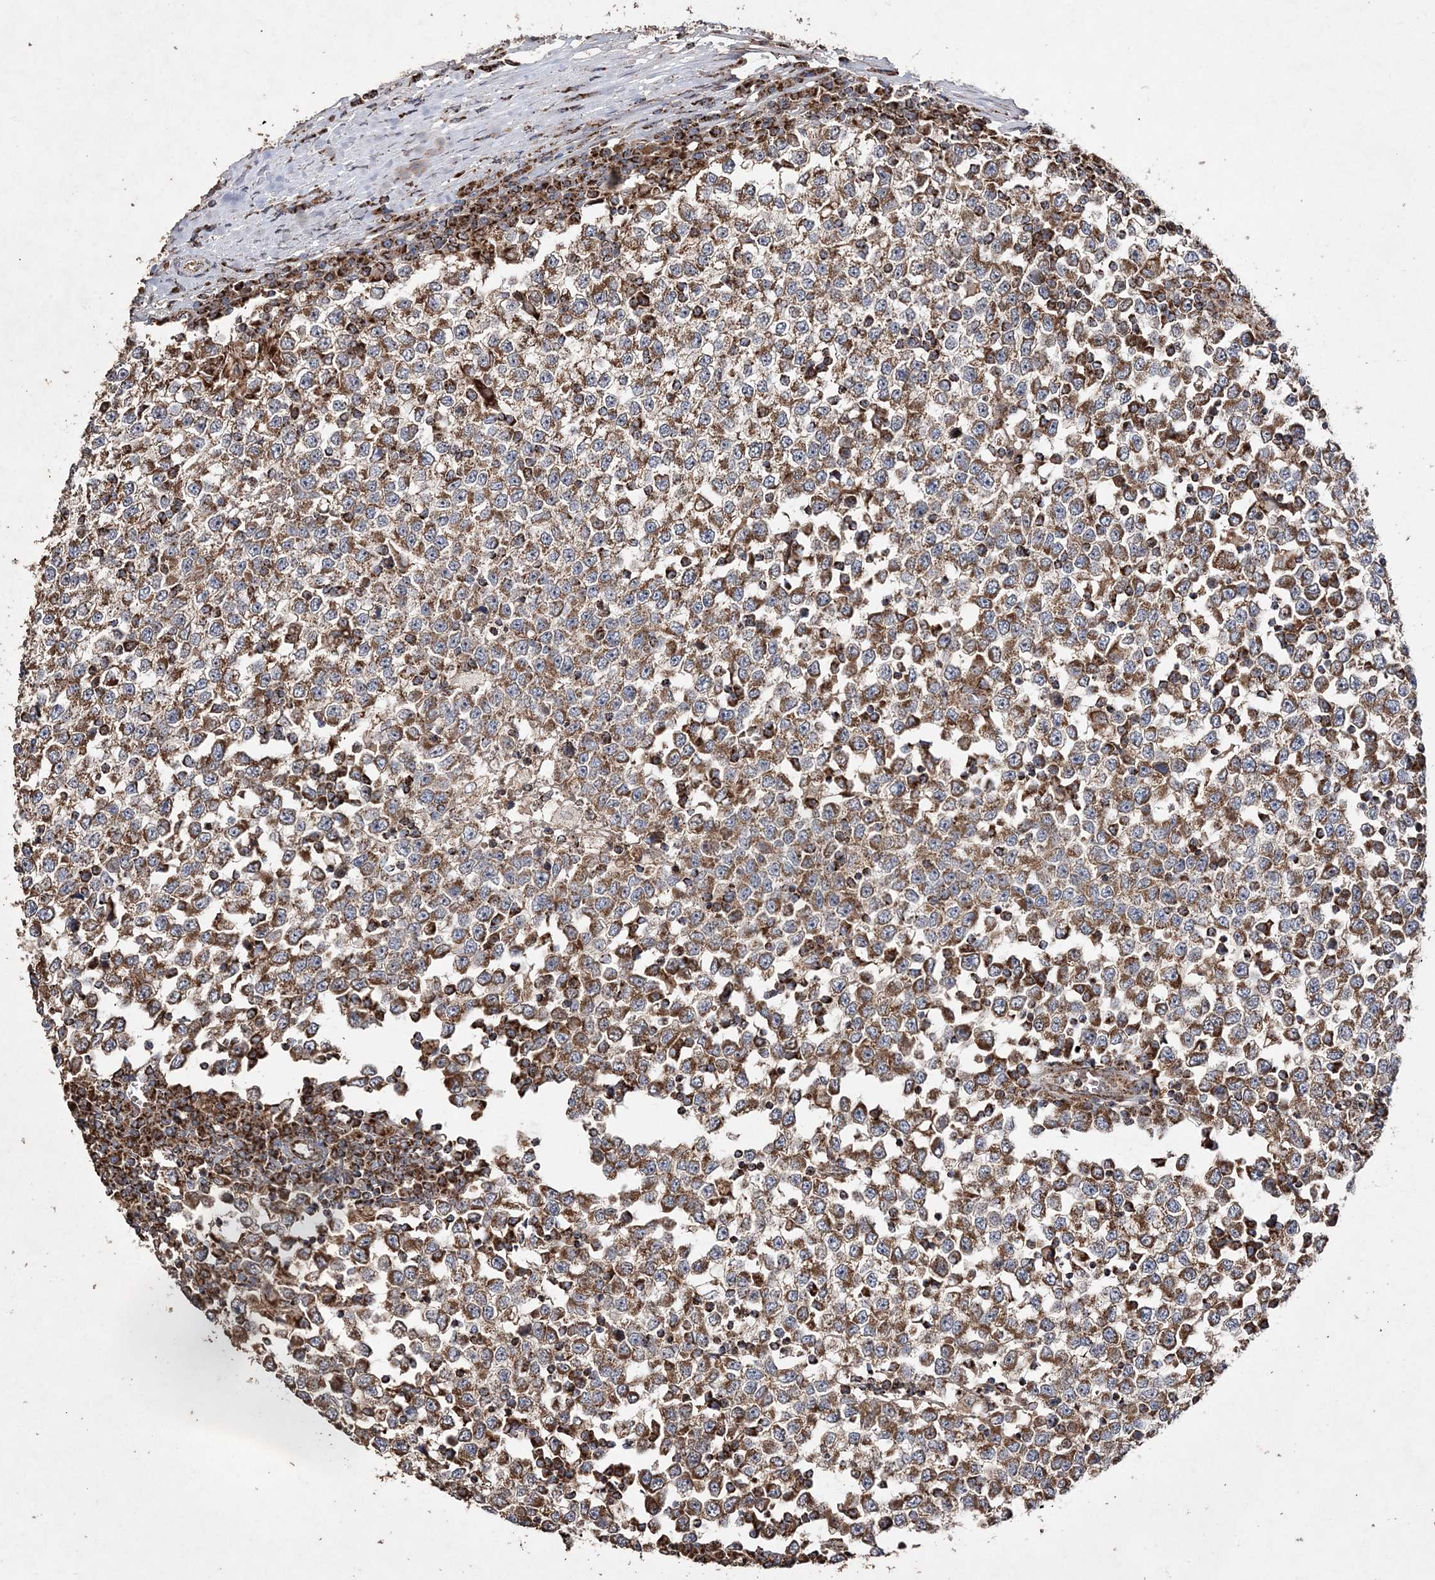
{"staining": {"intensity": "strong", "quantity": ">75%", "location": "cytoplasmic/membranous"}, "tissue": "testis cancer", "cell_type": "Tumor cells", "image_type": "cancer", "snomed": [{"axis": "morphology", "description": "Seminoma, NOS"}, {"axis": "topography", "description": "Testis"}], "caption": "The micrograph shows a brown stain indicating the presence of a protein in the cytoplasmic/membranous of tumor cells in testis seminoma.", "gene": "POC5", "patient": {"sex": "male", "age": 65}}